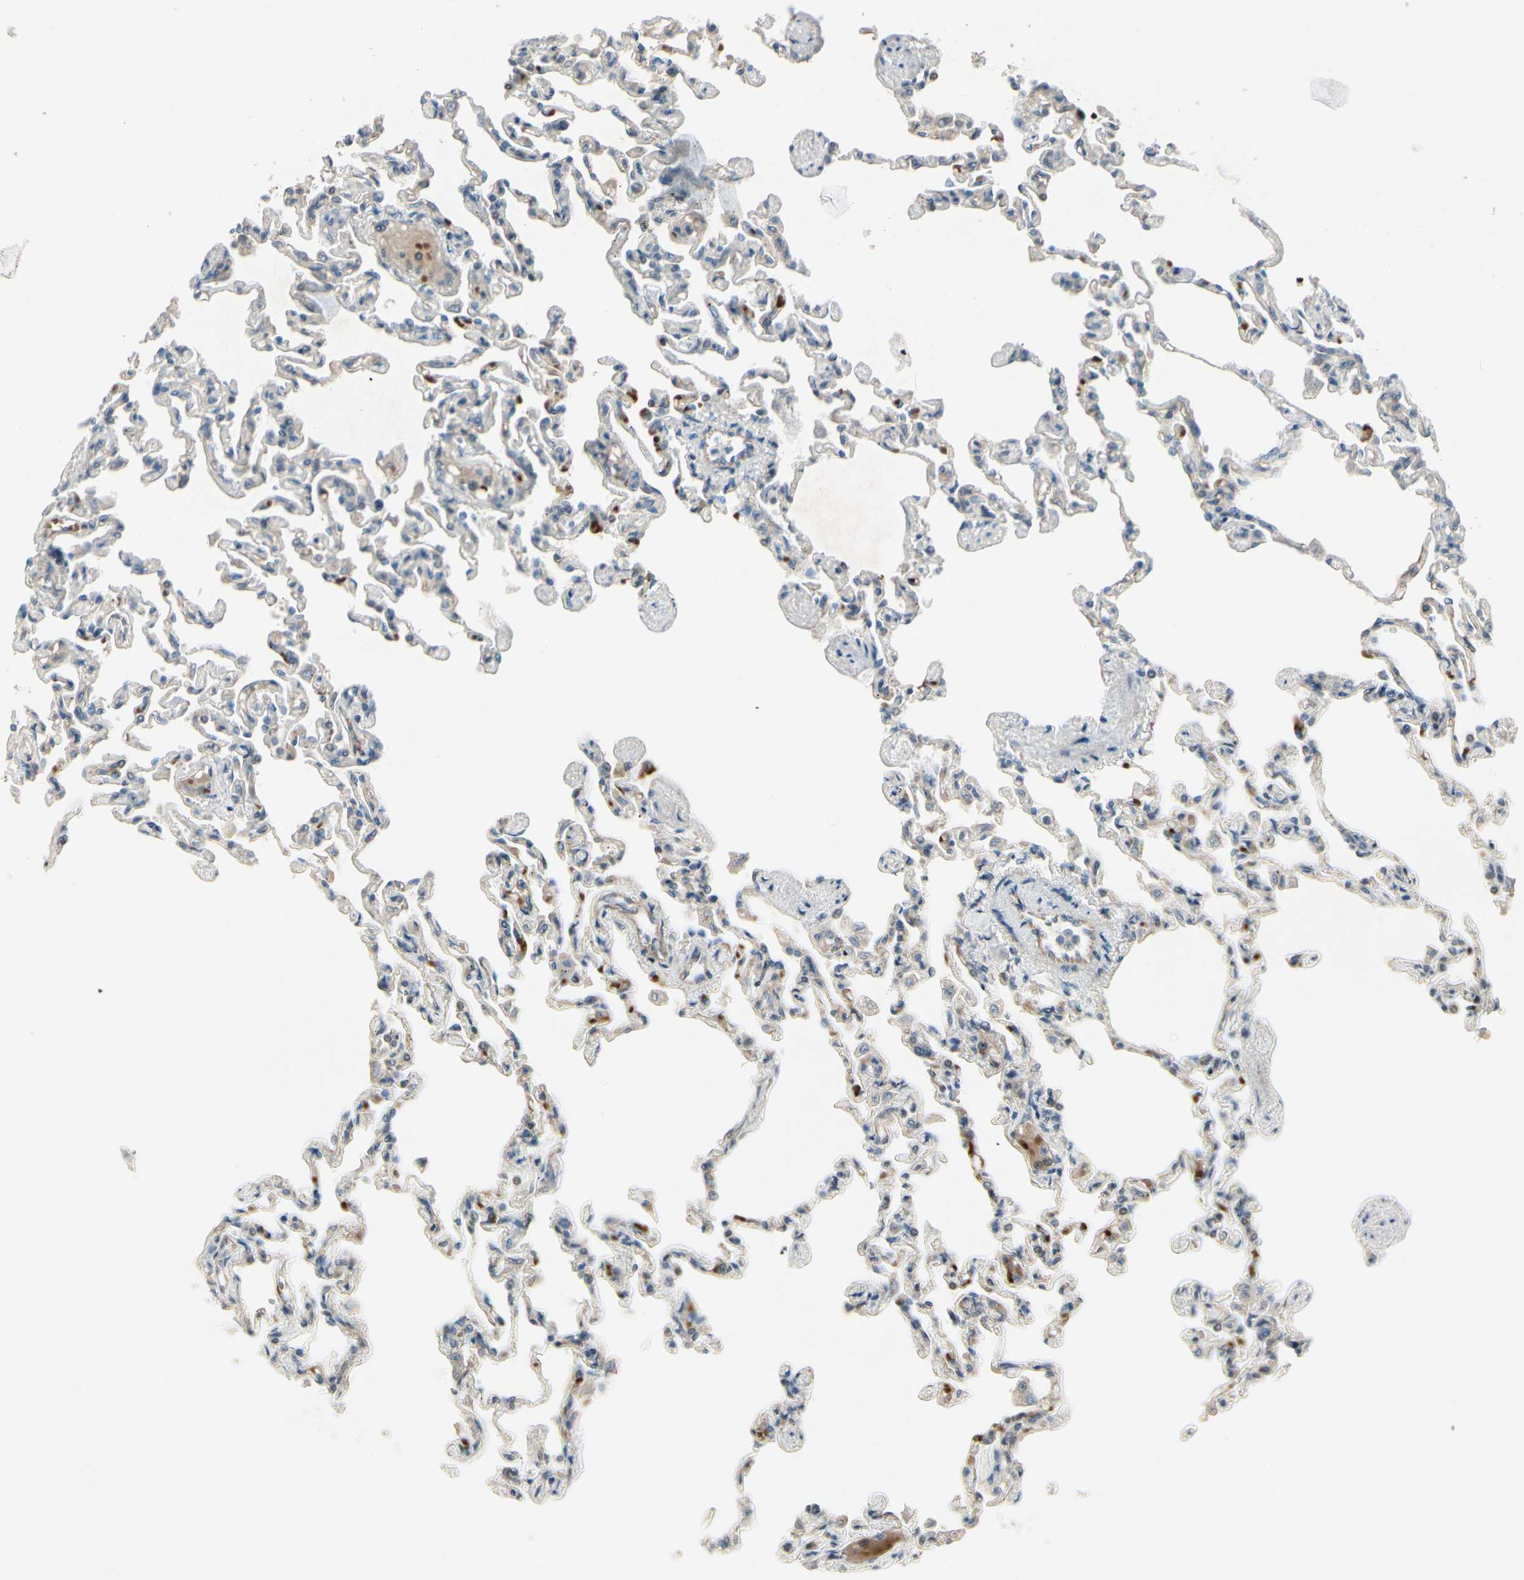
{"staining": {"intensity": "weak", "quantity": "25%-75%", "location": "cytoplasmic/membranous"}, "tissue": "lung", "cell_type": "Alveolar cells", "image_type": "normal", "snomed": [{"axis": "morphology", "description": "Normal tissue, NOS"}, {"axis": "topography", "description": "Lung"}], "caption": "IHC photomicrograph of unremarkable lung stained for a protein (brown), which shows low levels of weak cytoplasmic/membranous positivity in about 25%-75% of alveolar cells.", "gene": "PPP3CB", "patient": {"sex": "male", "age": 21}}